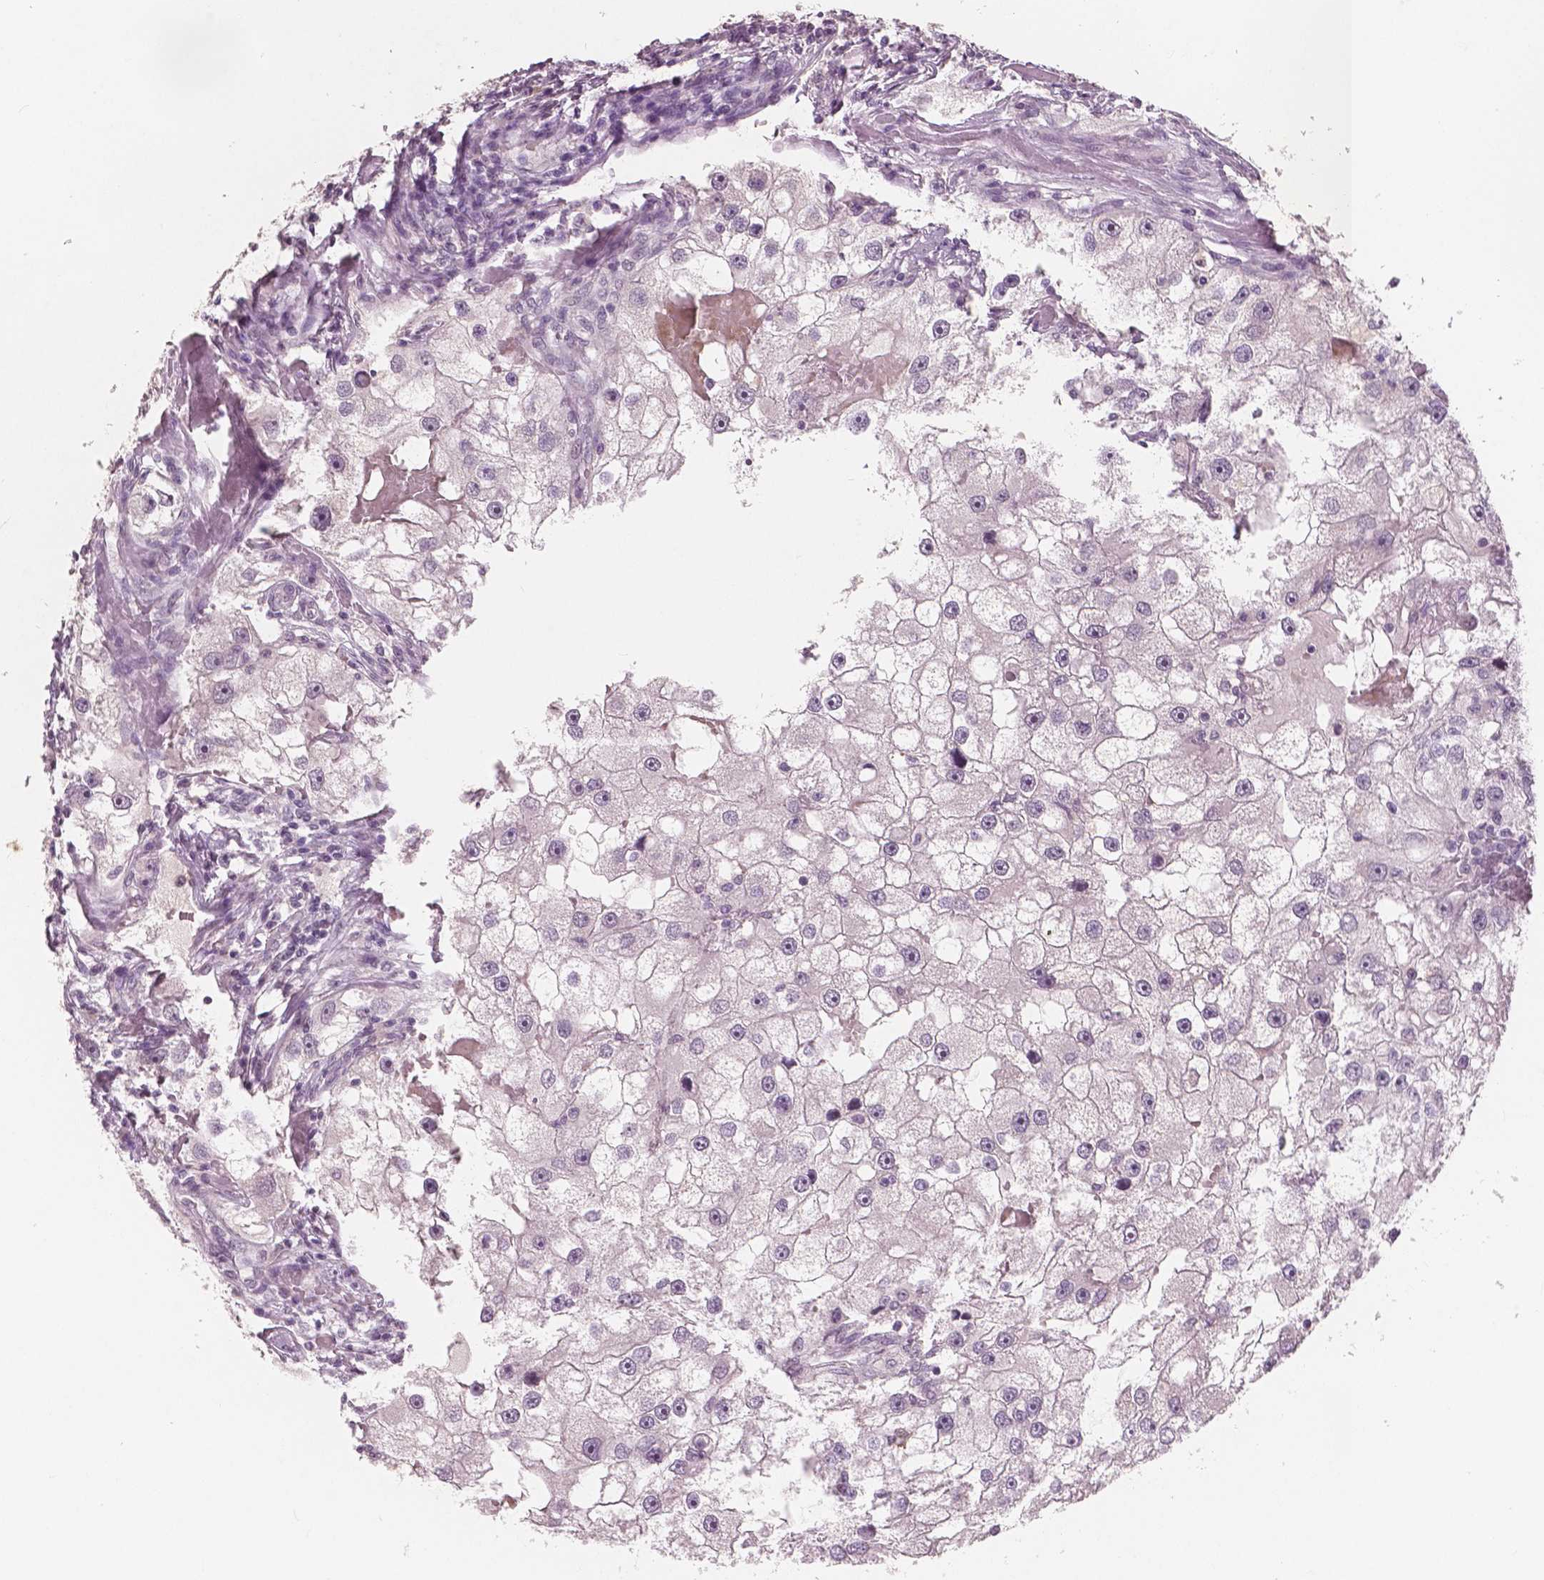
{"staining": {"intensity": "negative", "quantity": "none", "location": "none"}, "tissue": "renal cancer", "cell_type": "Tumor cells", "image_type": "cancer", "snomed": [{"axis": "morphology", "description": "Adenocarcinoma, NOS"}, {"axis": "topography", "description": "Kidney"}], "caption": "Immunohistochemical staining of human renal adenocarcinoma demonstrates no significant positivity in tumor cells.", "gene": "RNASE7", "patient": {"sex": "male", "age": 63}}